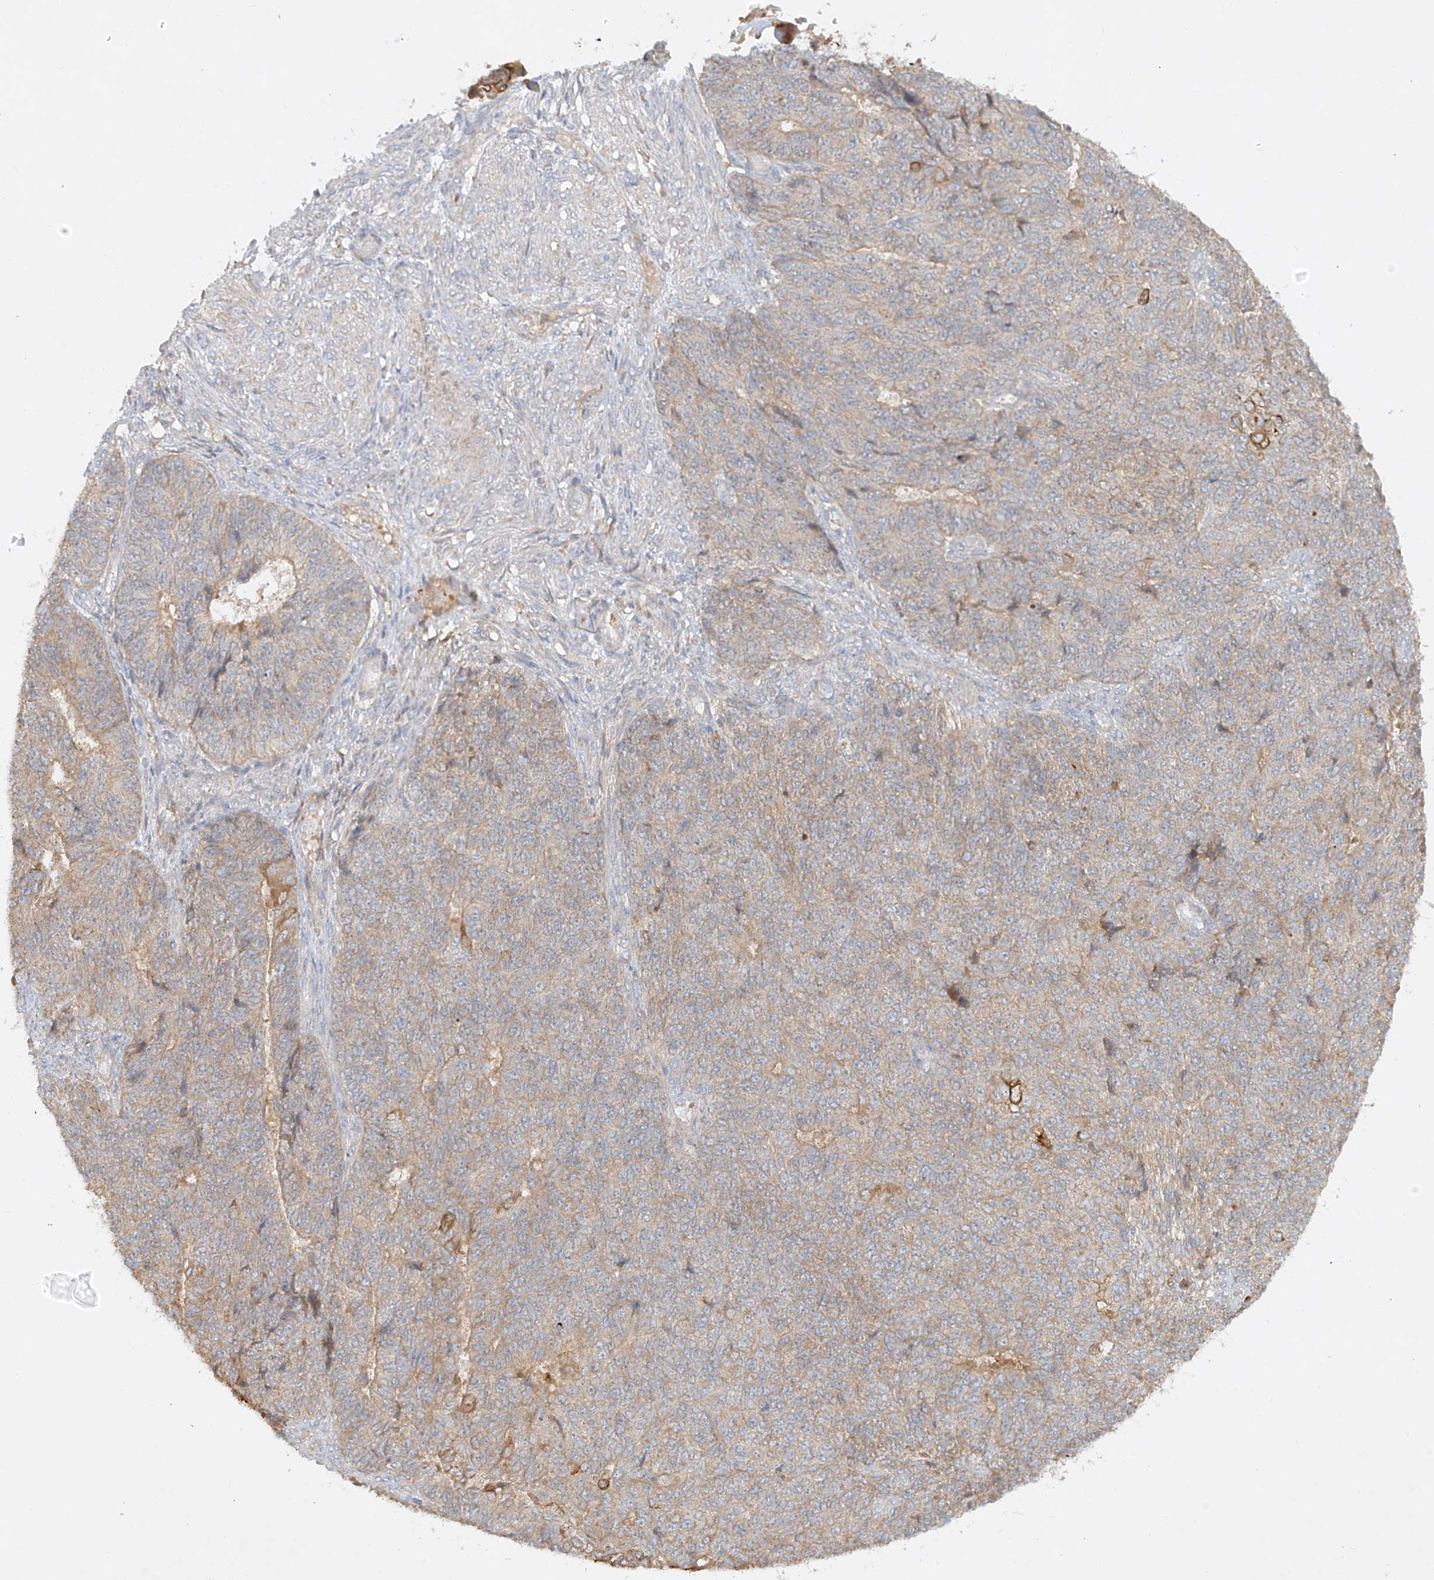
{"staining": {"intensity": "weak", "quantity": "25%-75%", "location": "cytoplasmic/membranous"}, "tissue": "endometrial cancer", "cell_type": "Tumor cells", "image_type": "cancer", "snomed": [{"axis": "morphology", "description": "Adenocarcinoma, NOS"}, {"axis": "topography", "description": "Endometrium"}], "caption": "Tumor cells reveal low levels of weak cytoplasmic/membranous positivity in about 25%-75% of cells in endometrial adenocarcinoma. Nuclei are stained in blue.", "gene": "KPNA7", "patient": {"sex": "female", "age": 32}}